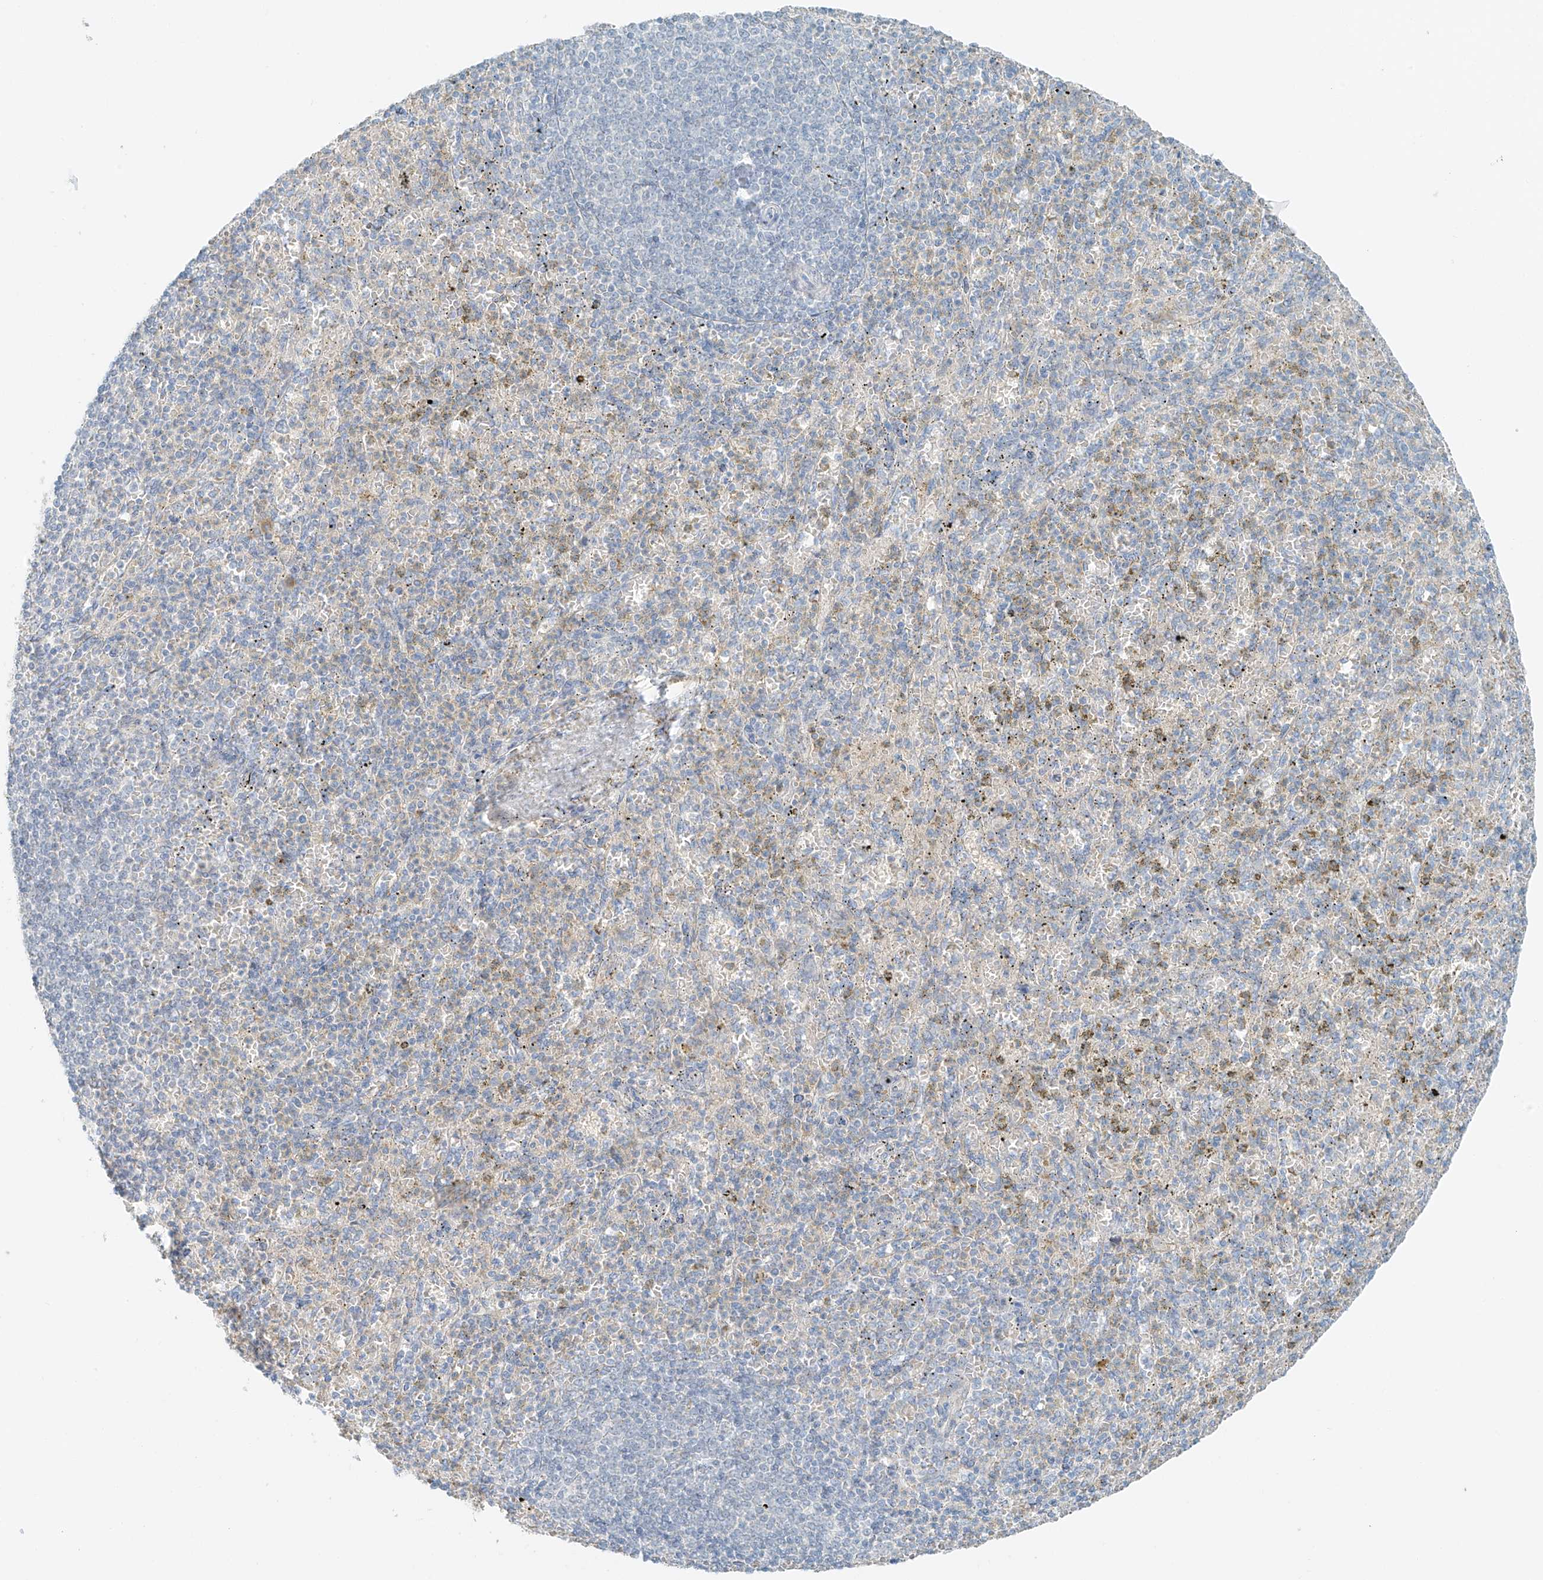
{"staining": {"intensity": "negative", "quantity": "none", "location": "none"}, "tissue": "spleen", "cell_type": "Cells in red pulp", "image_type": "normal", "snomed": [{"axis": "morphology", "description": "Normal tissue, NOS"}, {"axis": "topography", "description": "Spleen"}], "caption": "The micrograph displays no significant positivity in cells in red pulp of spleen.", "gene": "FSTL1", "patient": {"sex": "female", "age": 74}}